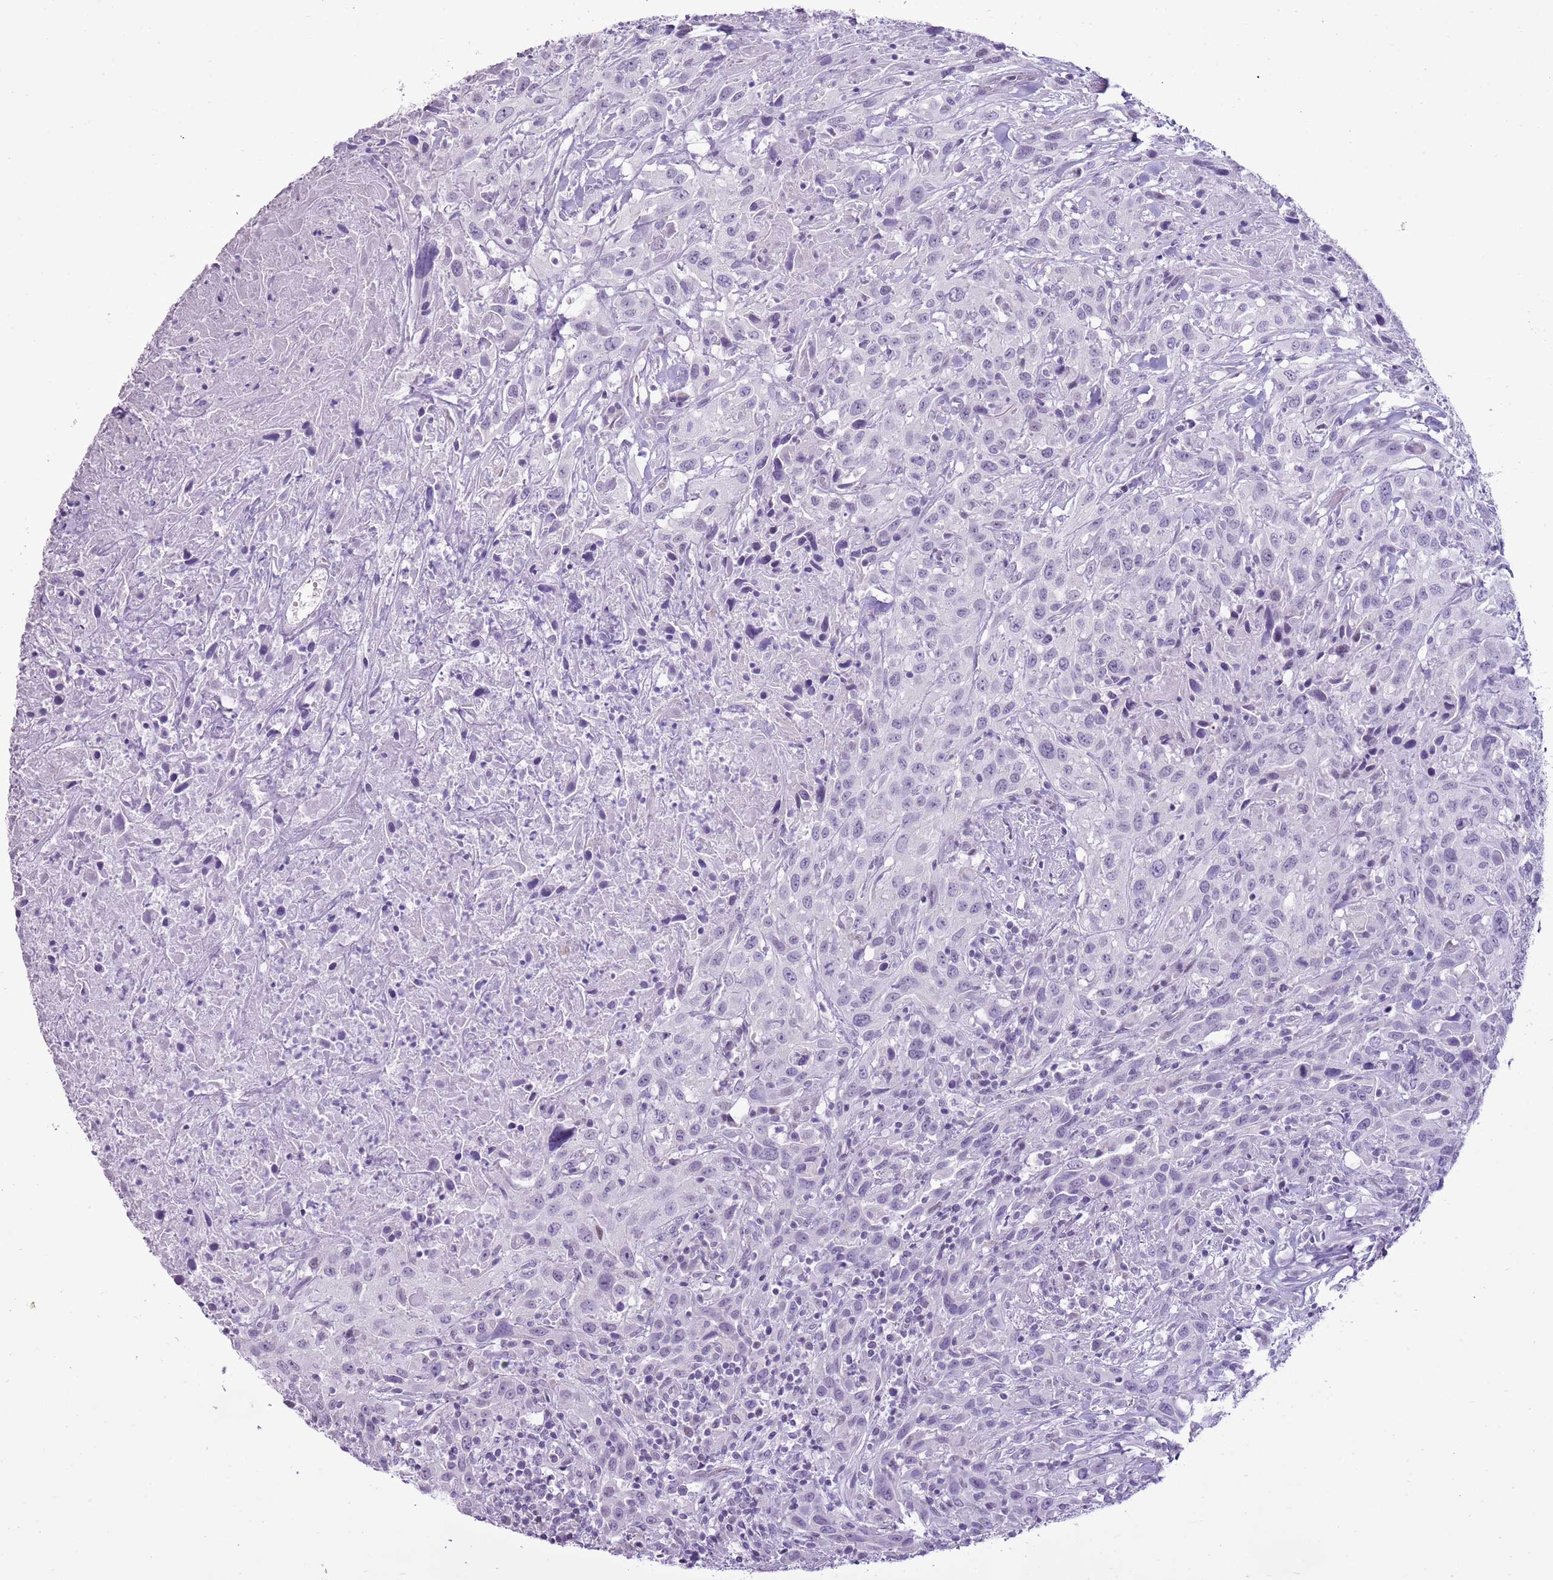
{"staining": {"intensity": "negative", "quantity": "none", "location": "none"}, "tissue": "urothelial cancer", "cell_type": "Tumor cells", "image_type": "cancer", "snomed": [{"axis": "morphology", "description": "Urothelial carcinoma, High grade"}, {"axis": "topography", "description": "Urinary bladder"}], "caption": "Urothelial cancer was stained to show a protein in brown. There is no significant positivity in tumor cells.", "gene": "RPL3L", "patient": {"sex": "male", "age": 61}}